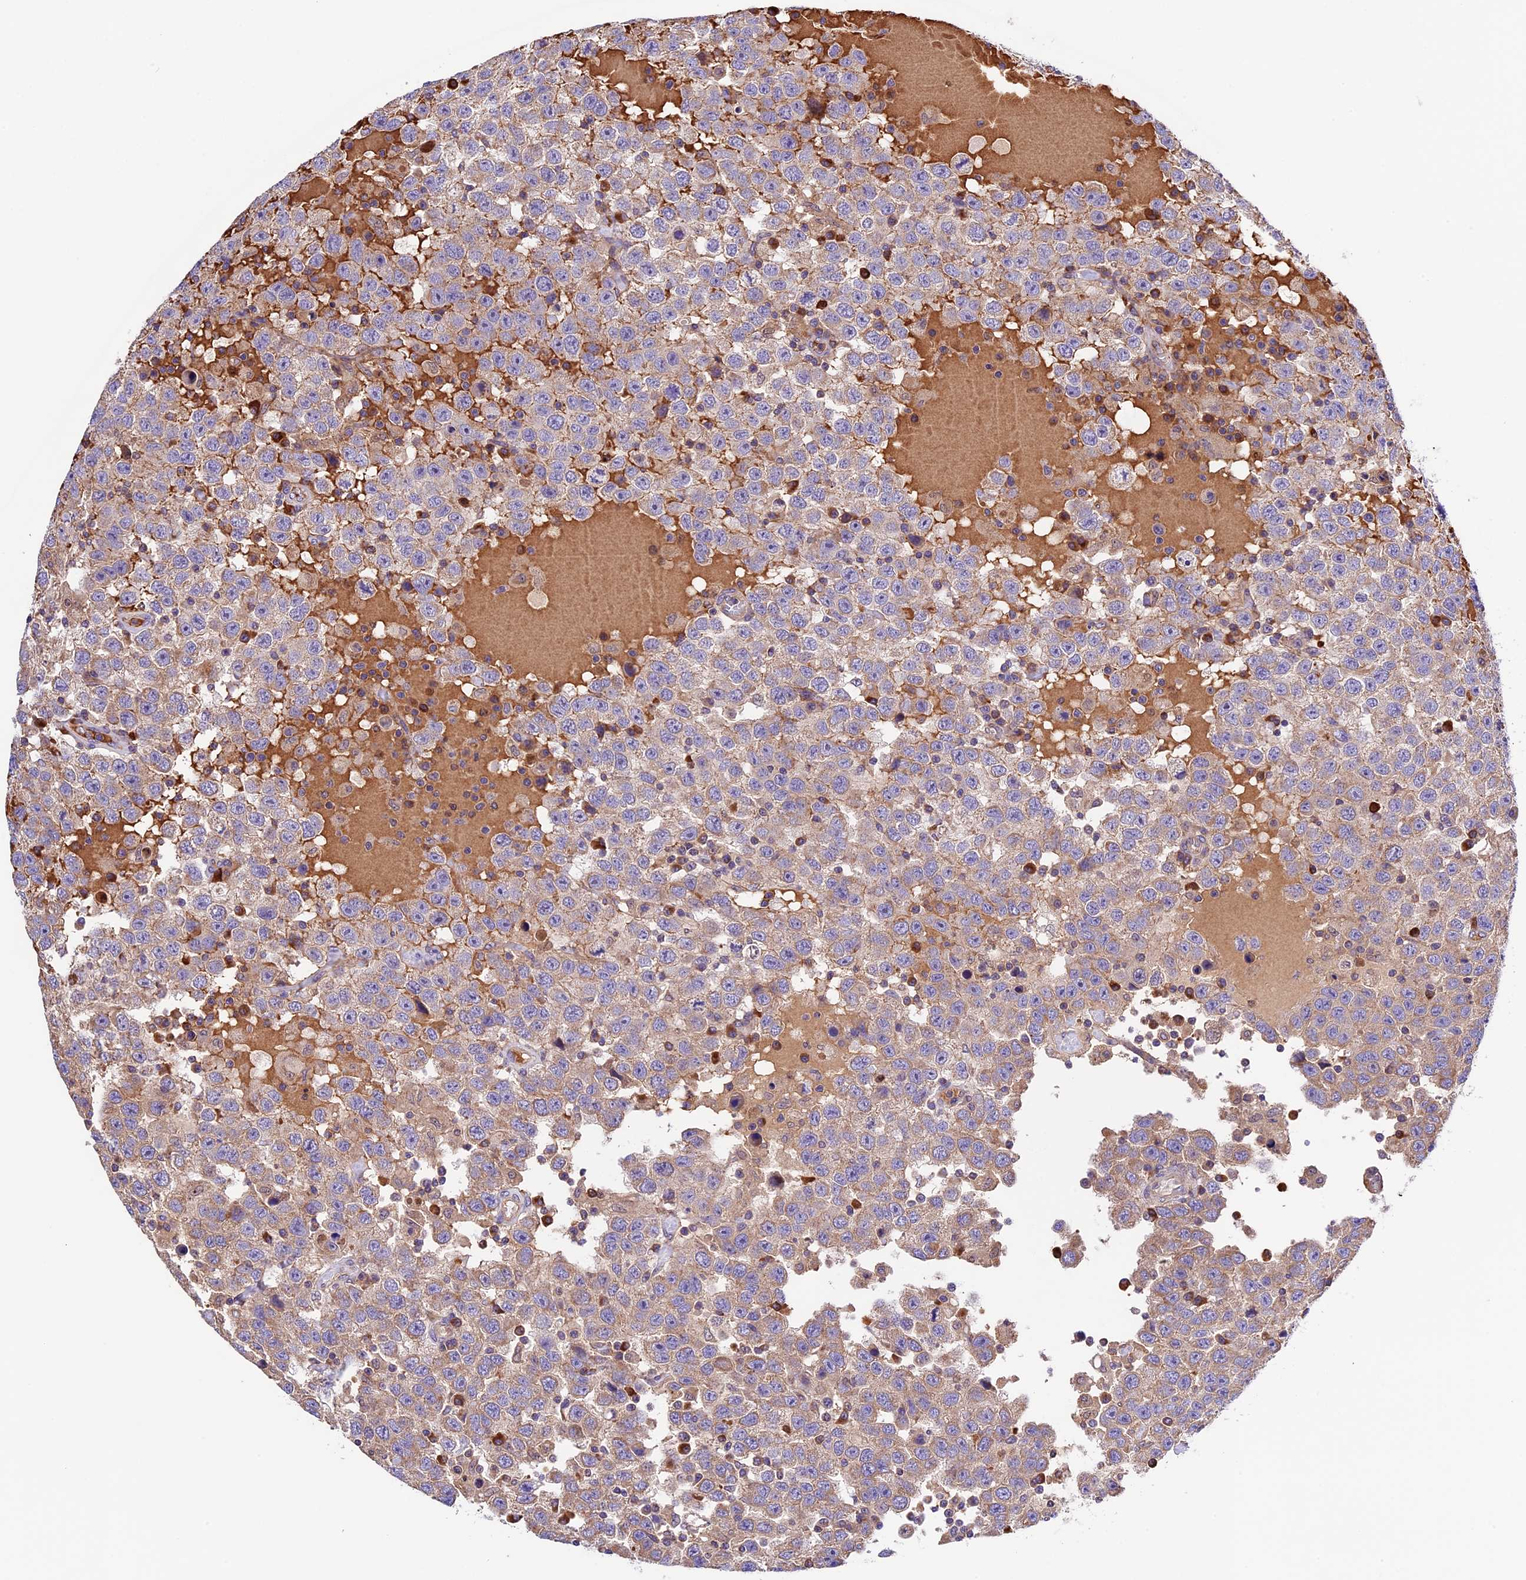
{"staining": {"intensity": "weak", "quantity": ">75%", "location": "cytoplasmic/membranous"}, "tissue": "testis cancer", "cell_type": "Tumor cells", "image_type": "cancer", "snomed": [{"axis": "morphology", "description": "Seminoma, NOS"}, {"axis": "topography", "description": "Testis"}], "caption": "IHC image of neoplastic tissue: human testis cancer (seminoma) stained using immunohistochemistry exhibits low levels of weak protein expression localized specifically in the cytoplasmic/membranous of tumor cells, appearing as a cytoplasmic/membranous brown color.", "gene": "METTL22", "patient": {"sex": "male", "age": 41}}